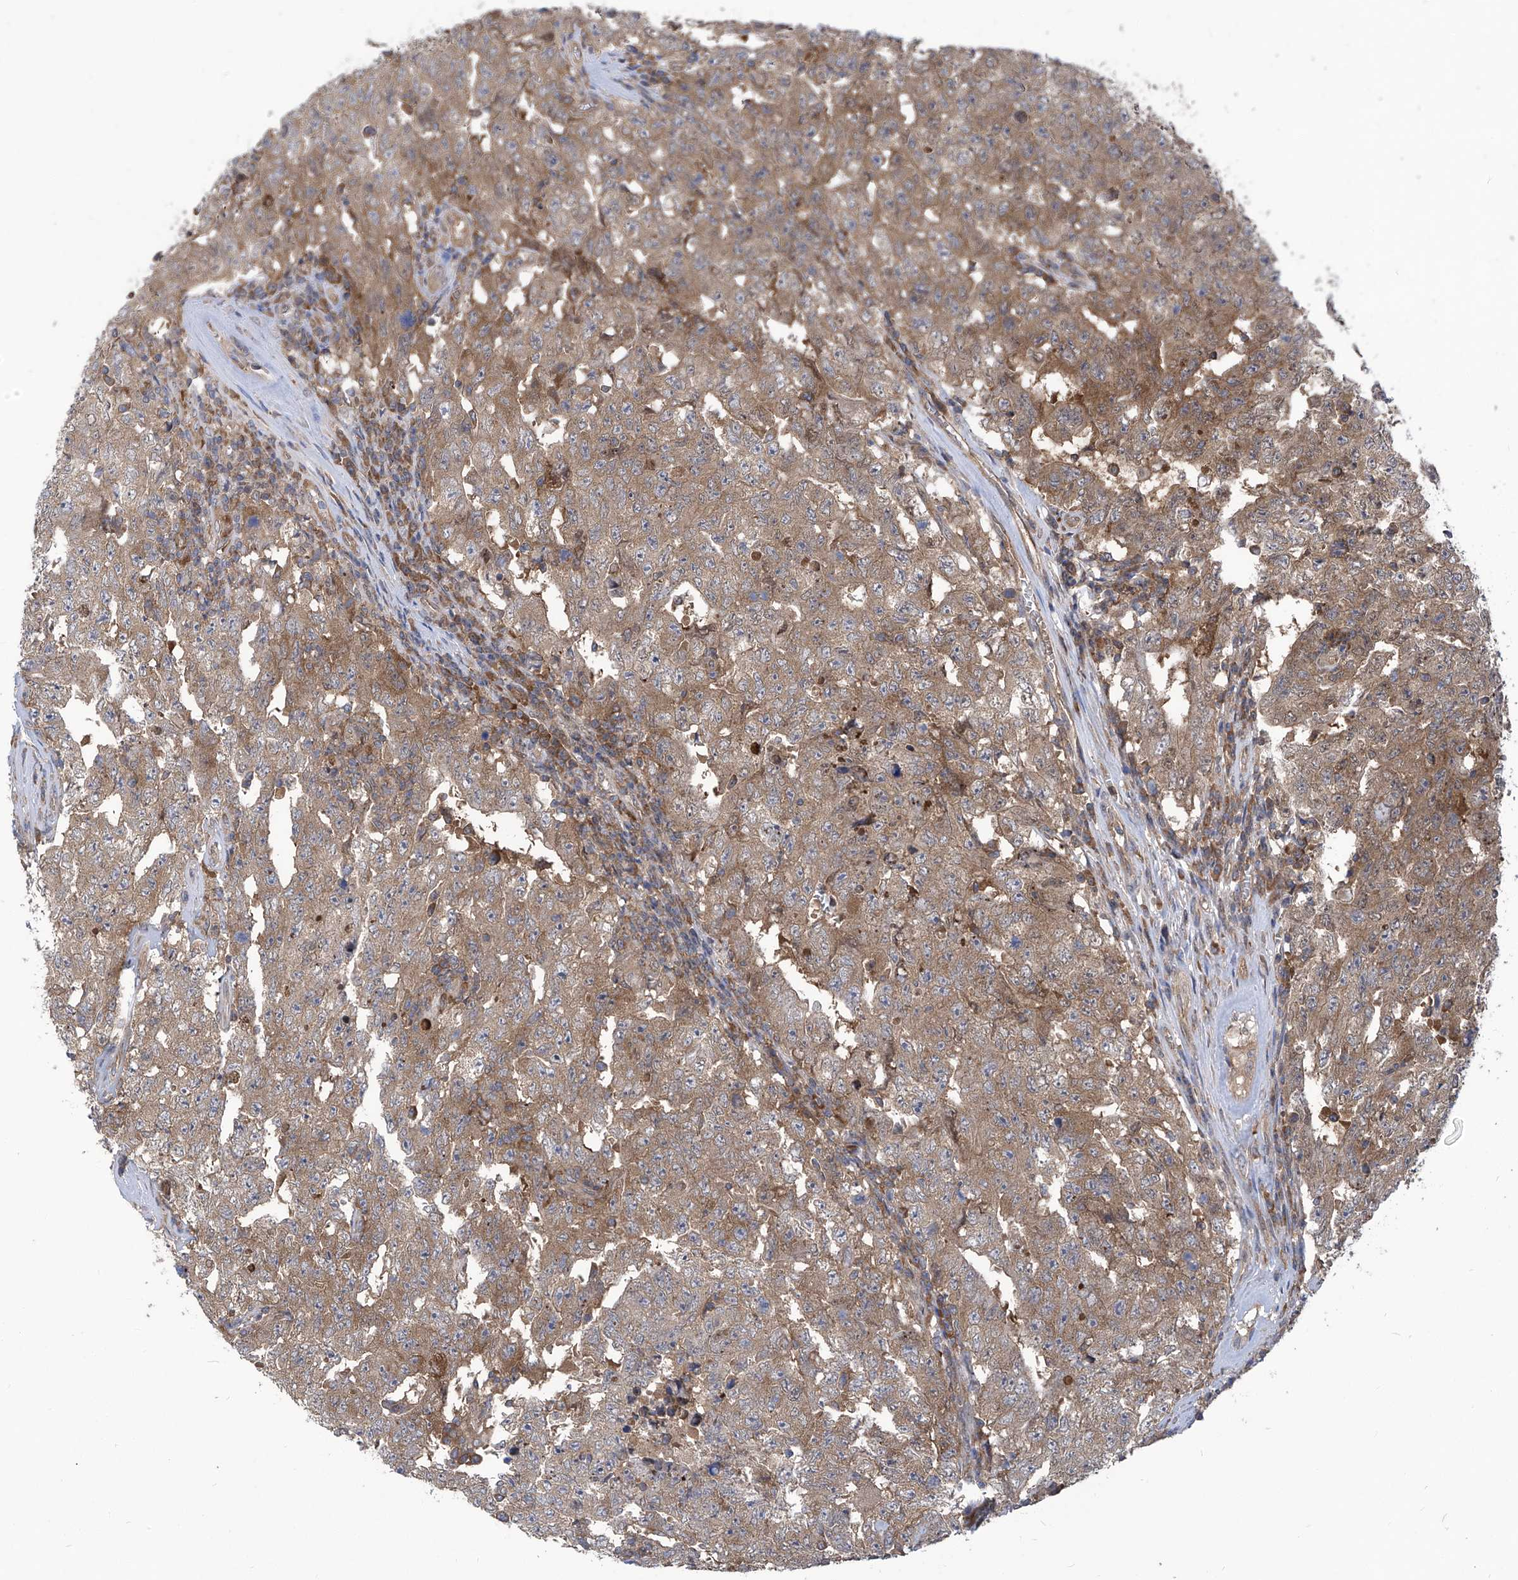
{"staining": {"intensity": "moderate", "quantity": ">75%", "location": "cytoplasmic/membranous"}, "tissue": "testis cancer", "cell_type": "Tumor cells", "image_type": "cancer", "snomed": [{"axis": "morphology", "description": "Carcinoma, Embryonal, NOS"}, {"axis": "topography", "description": "Testis"}], "caption": "The photomicrograph reveals a brown stain indicating the presence of a protein in the cytoplasmic/membranous of tumor cells in embryonal carcinoma (testis). Using DAB (3,3'-diaminobenzidine) (brown) and hematoxylin (blue) stains, captured at high magnification using brightfield microscopy.", "gene": "EIF3M", "patient": {"sex": "male", "age": 26}}